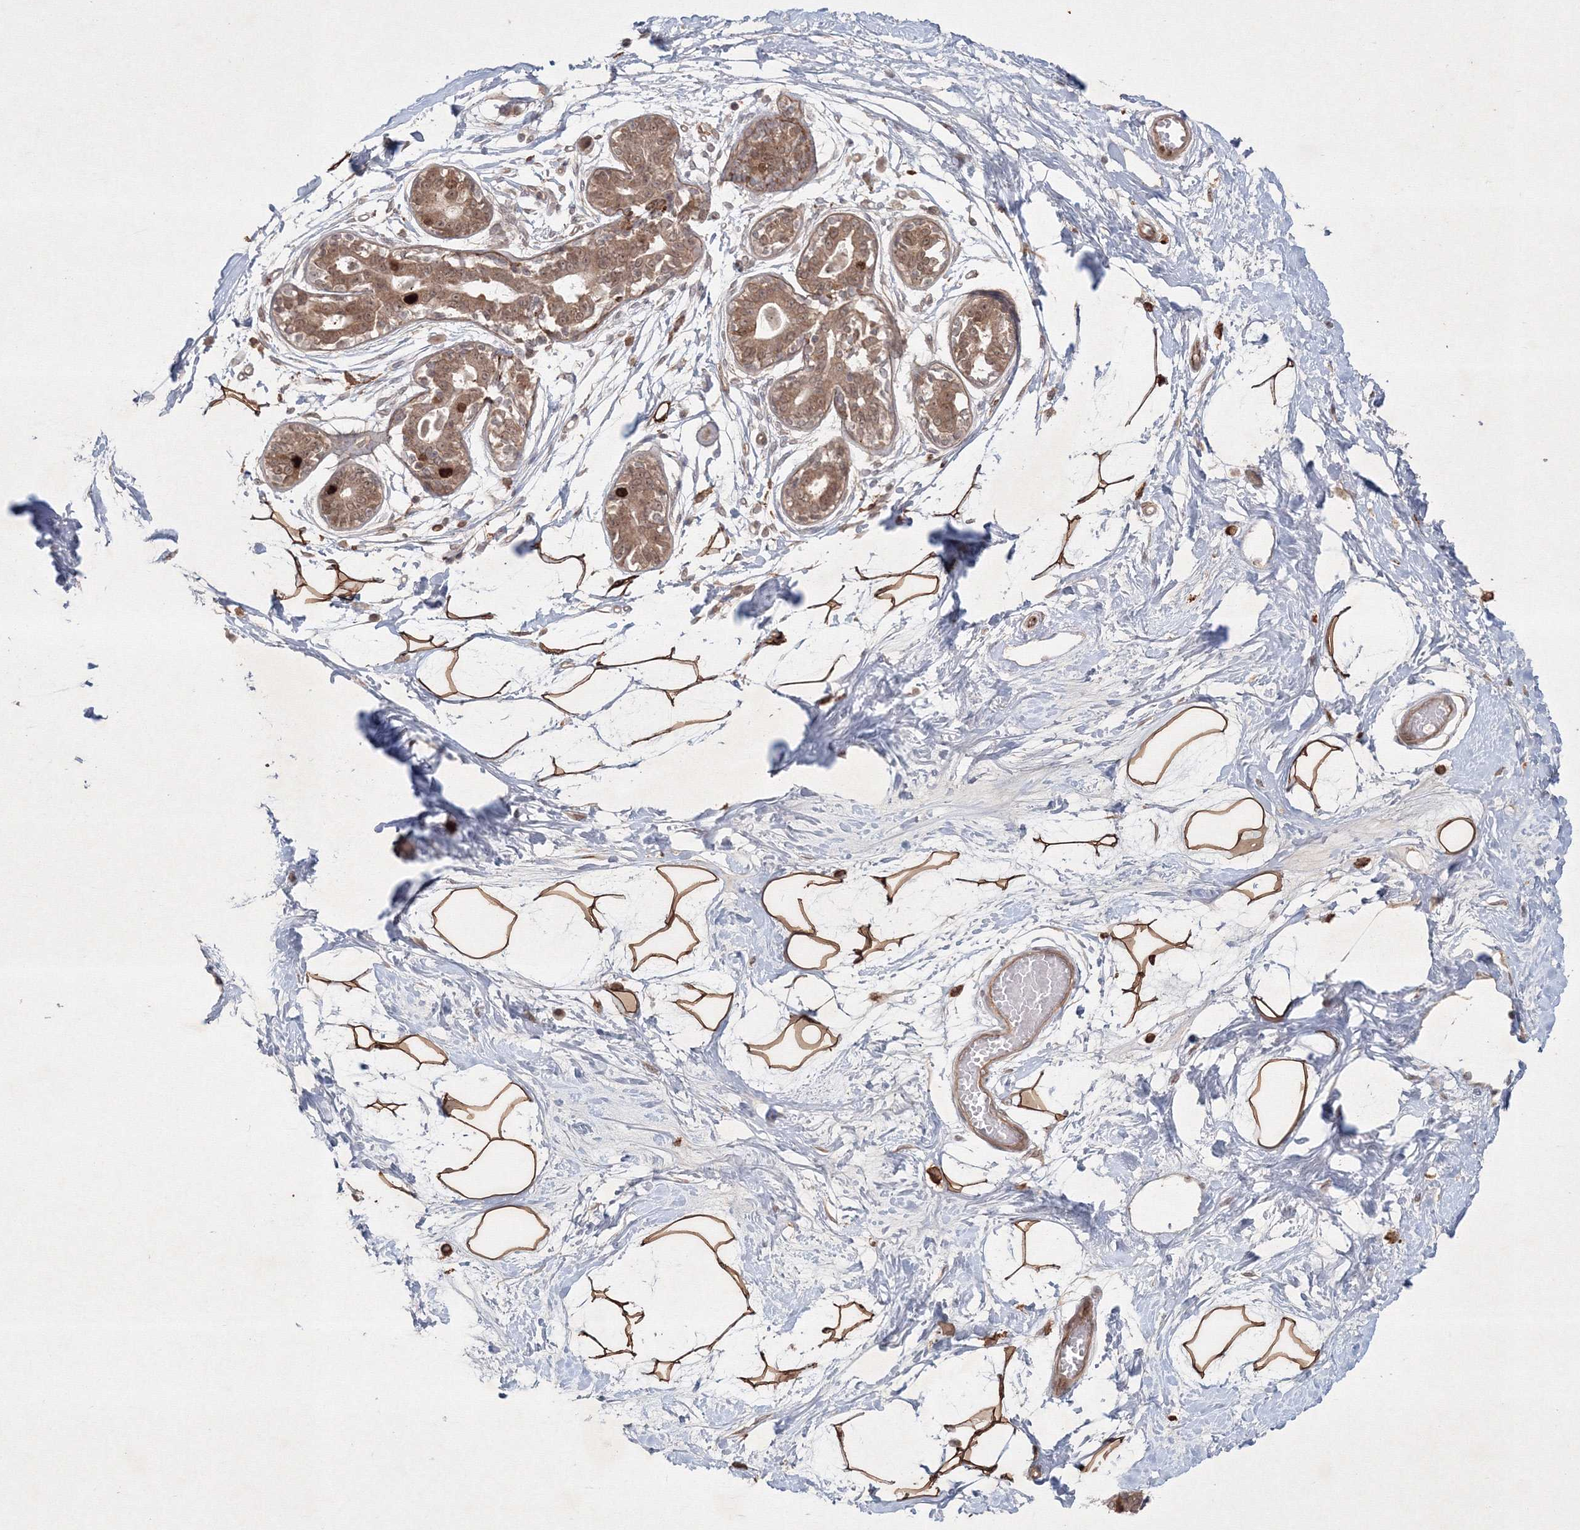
{"staining": {"intensity": "strong", "quantity": ">75%", "location": "cytoplasmic/membranous"}, "tissue": "breast", "cell_type": "Adipocytes", "image_type": "normal", "snomed": [{"axis": "morphology", "description": "Normal tissue, NOS"}, {"axis": "topography", "description": "Breast"}], "caption": "The immunohistochemical stain shows strong cytoplasmic/membranous positivity in adipocytes of benign breast. (brown staining indicates protein expression, while blue staining denotes nuclei).", "gene": "KIF20A", "patient": {"sex": "female", "age": 45}}